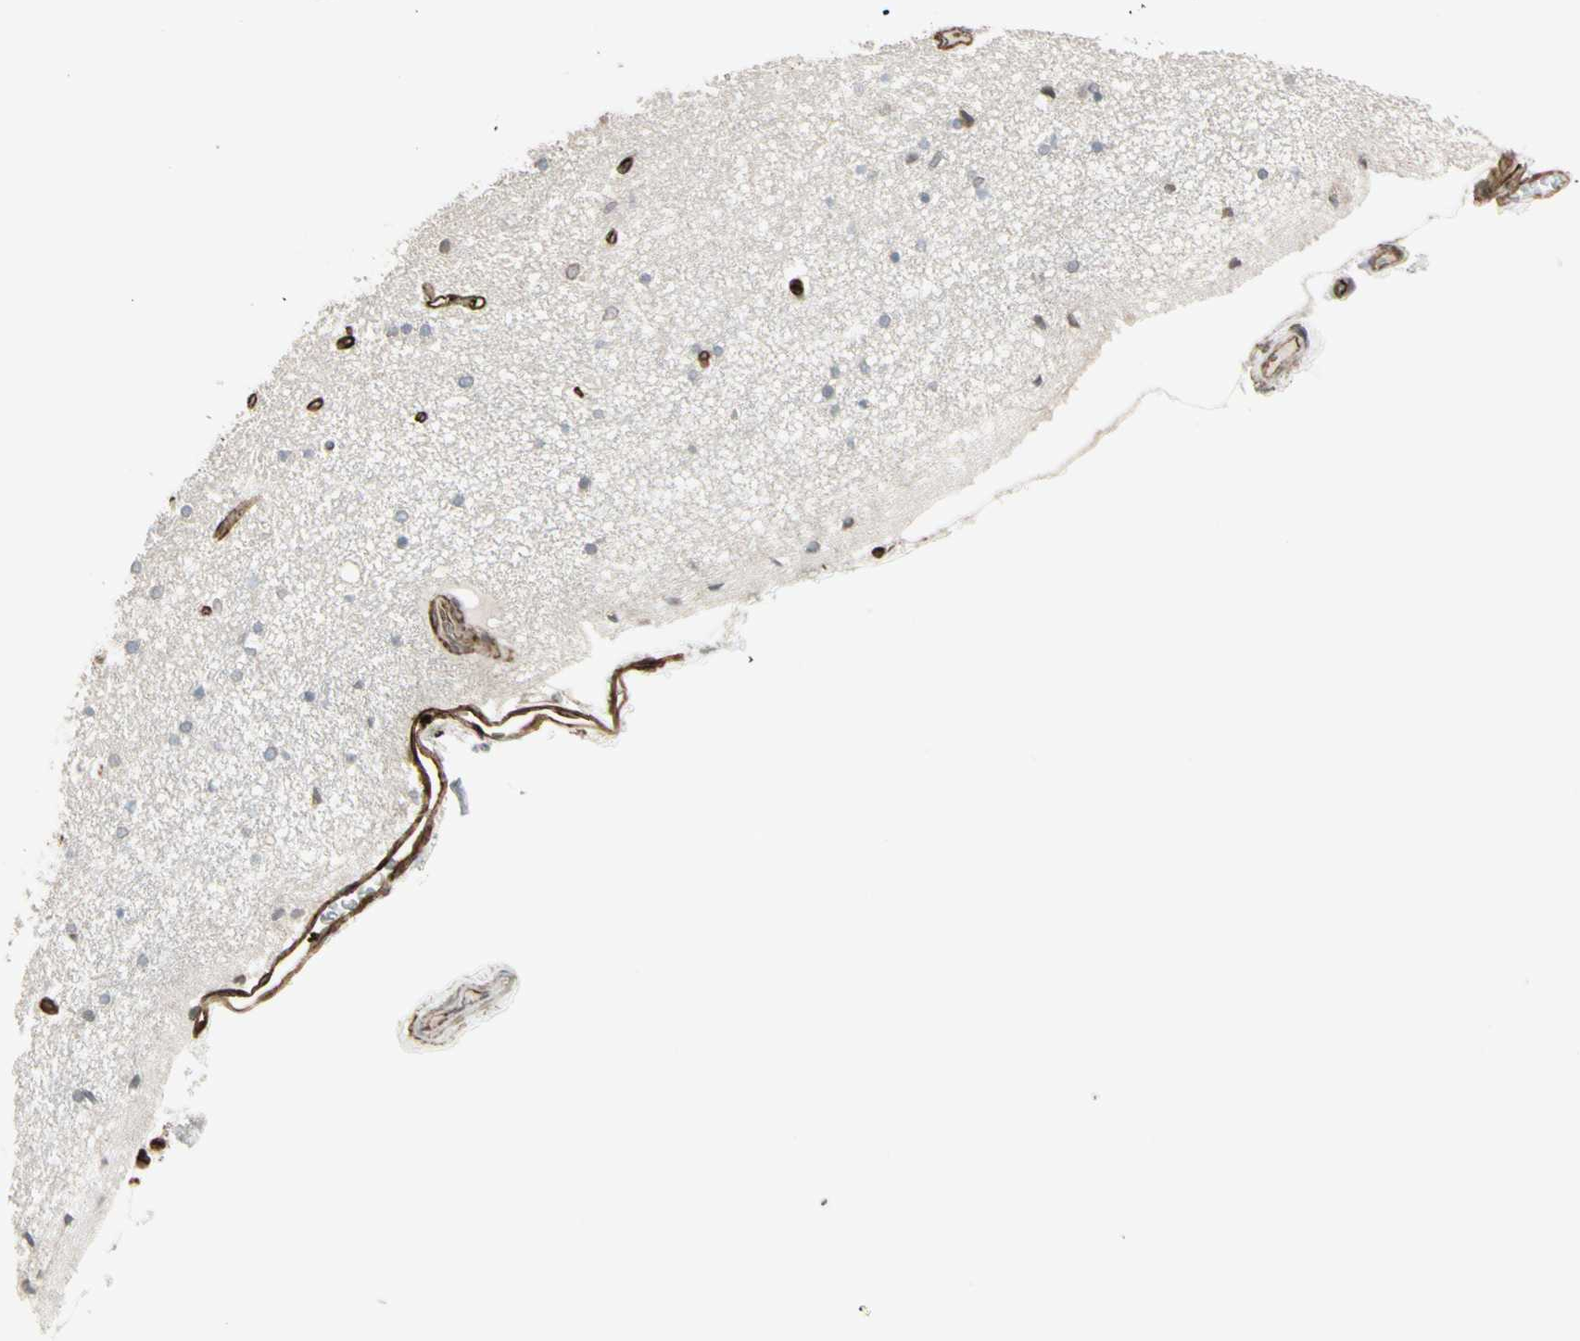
{"staining": {"intensity": "negative", "quantity": "none", "location": "none"}, "tissue": "hippocampus", "cell_type": "Glial cells", "image_type": "normal", "snomed": [{"axis": "morphology", "description": "Normal tissue, NOS"}, {"axis": "topography", "description": "Hippocampus"}], "caption": "Immunohistochemistry (IHC) micrograph of unremarkable hippocampus: human hippocampus stained with DAB (3,3'-diaminobenzidine) demonstrates no significant protein staining in glial cells. (Stains: DAB IHC with hematoxylin counter stain, Microscopy: brightfield microscopy at high magnification).", "gene": "DTX3L", "patient": {"sex": "female", "age": 54}}